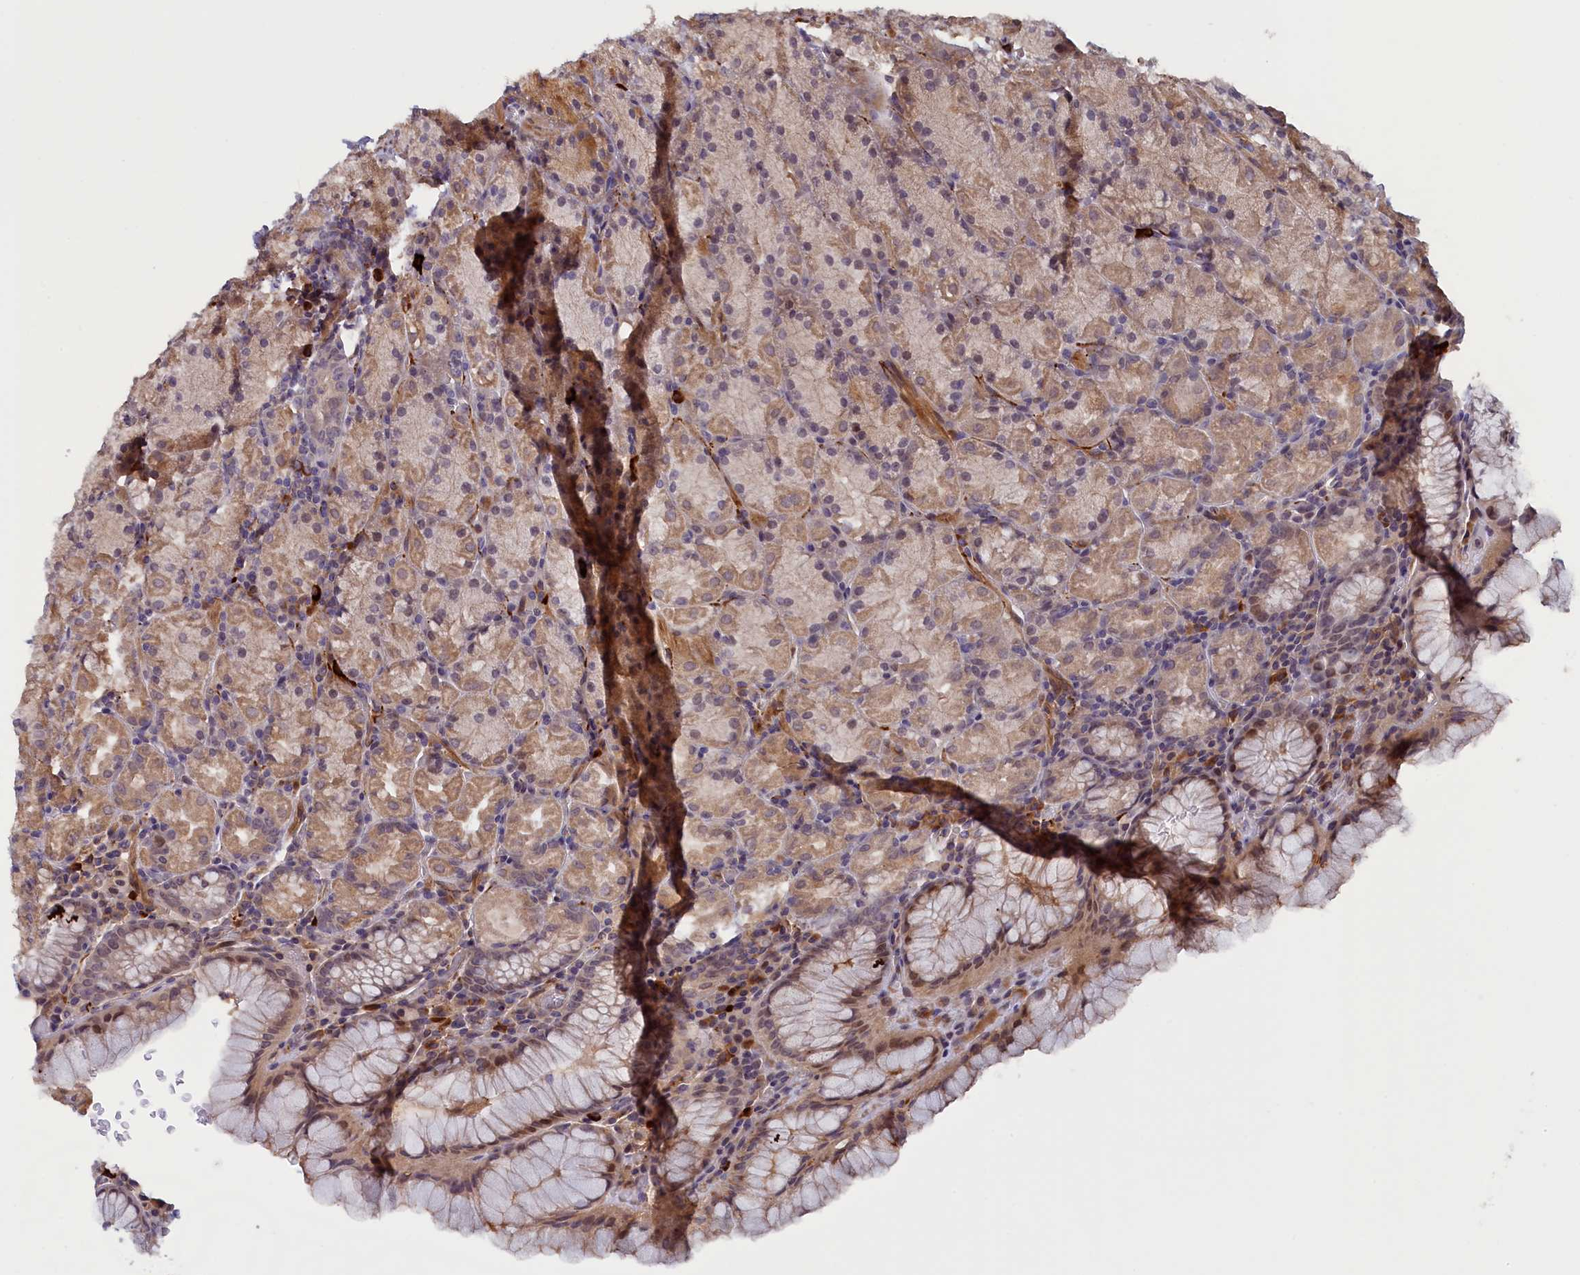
{"staining": {"intensity": "moderate", "quantity": ">75%", "location": "cytoplasmic/membranous"}, "tissue": "stomach", "cell_type": "Glandular cells", "image_type": "normal", "snomed": [{"axis": "morphology", "description": "Normal tissue, NOS"}, {"axis": "topography", "description": "Stomach, upper"}, {"axis": "topography", "description": "Stomach, lower"}], "caption": "Stomach stained with a protein marker reveals moderate staining in glandular cells.", "gene": "RRAD", "patient": {"sex": "male", "age": 80}}